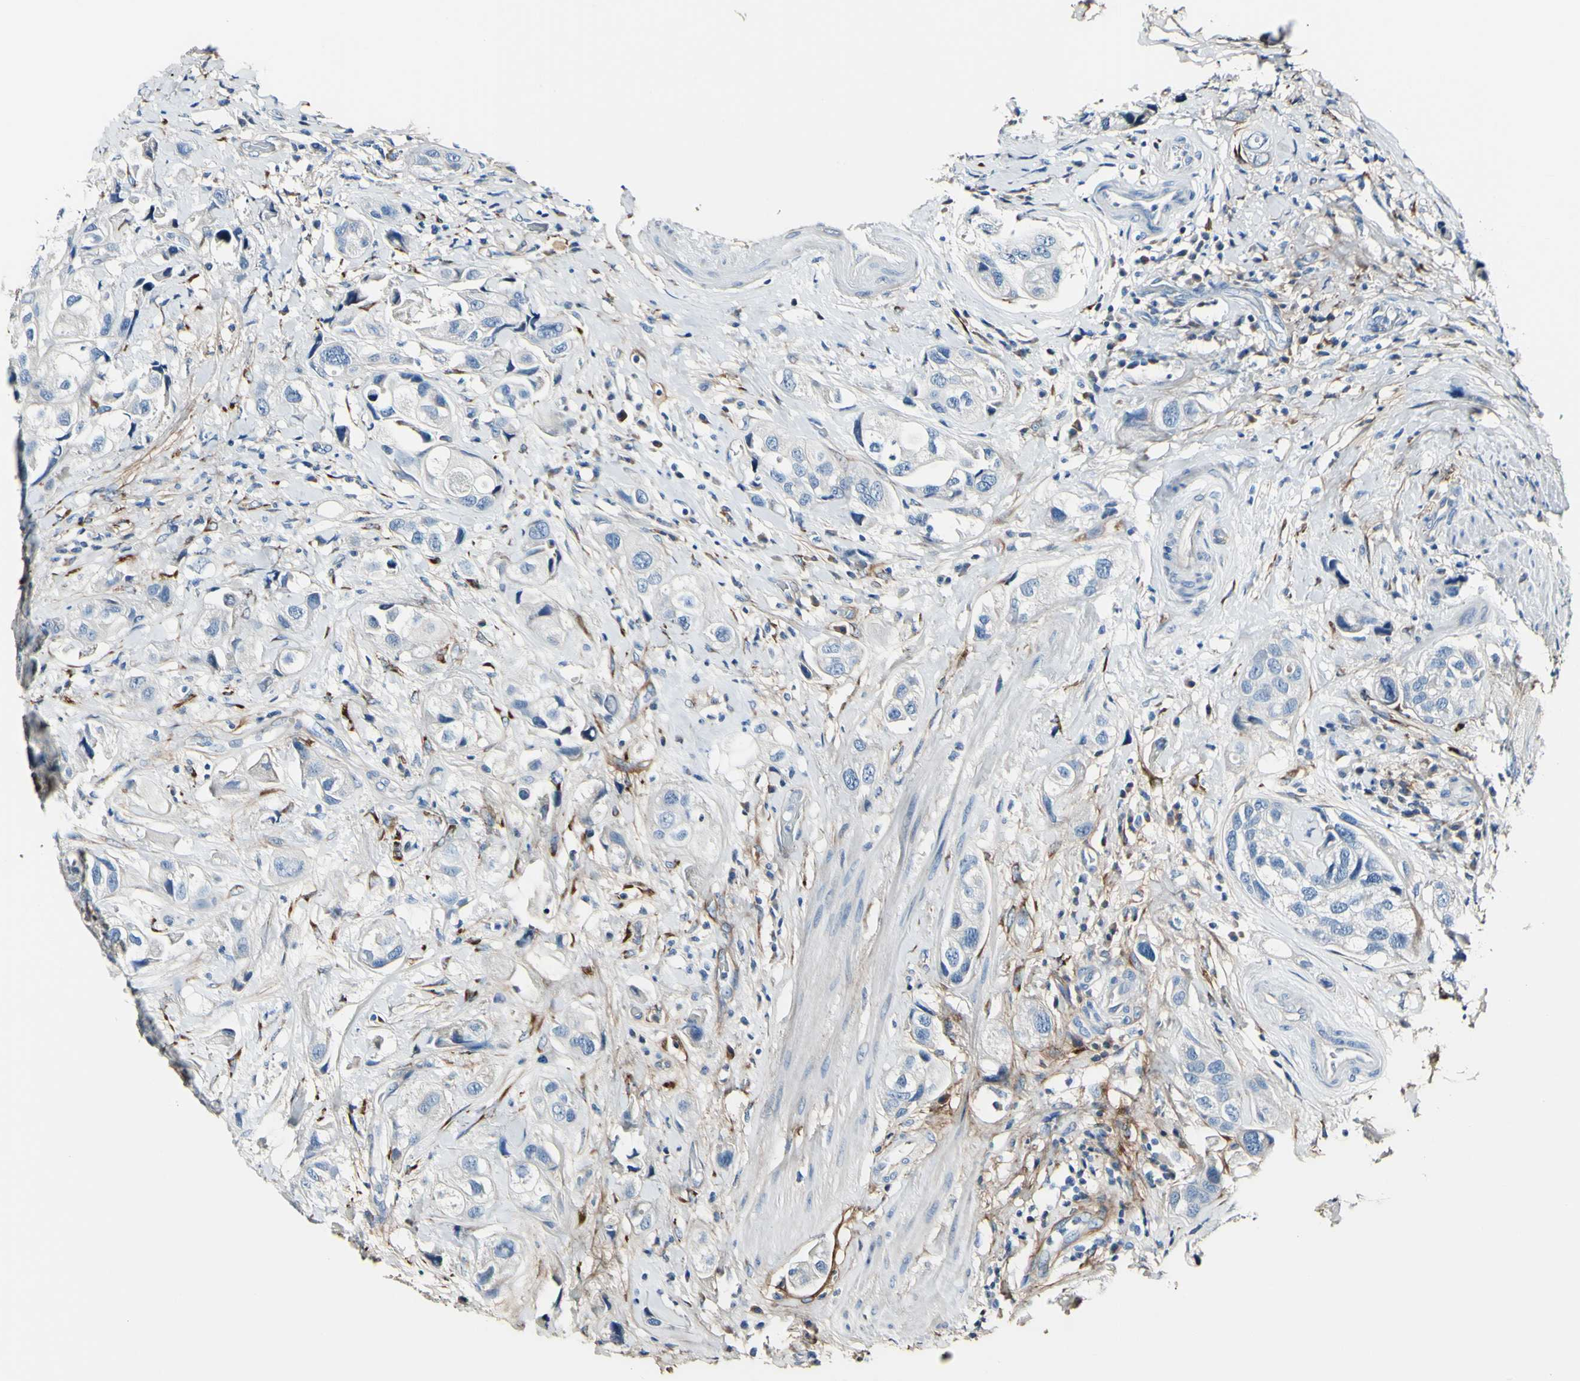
{"staining": {"intensity": "negative", "quantity": "none", "location": "none"}, "tissue": "urothelial cancer", "cell_type": "Tumor cells", "image_type": "cancer", "snomed": [{"axis": "morphology", "description": "Urothelial carcinoma, High grade"}, {"axis": "topography", "description": "Urinary bladder"}], "caption": "IHC micrograph of neoplastic tissue: human urothelial cancer stained with DAB shows no significant protein staining in tumor cells. (DAB immunohistochemistry (IHC), high magnification).", "gene": "COL6A3", "patient": {"sex": "female", "age": 64}}